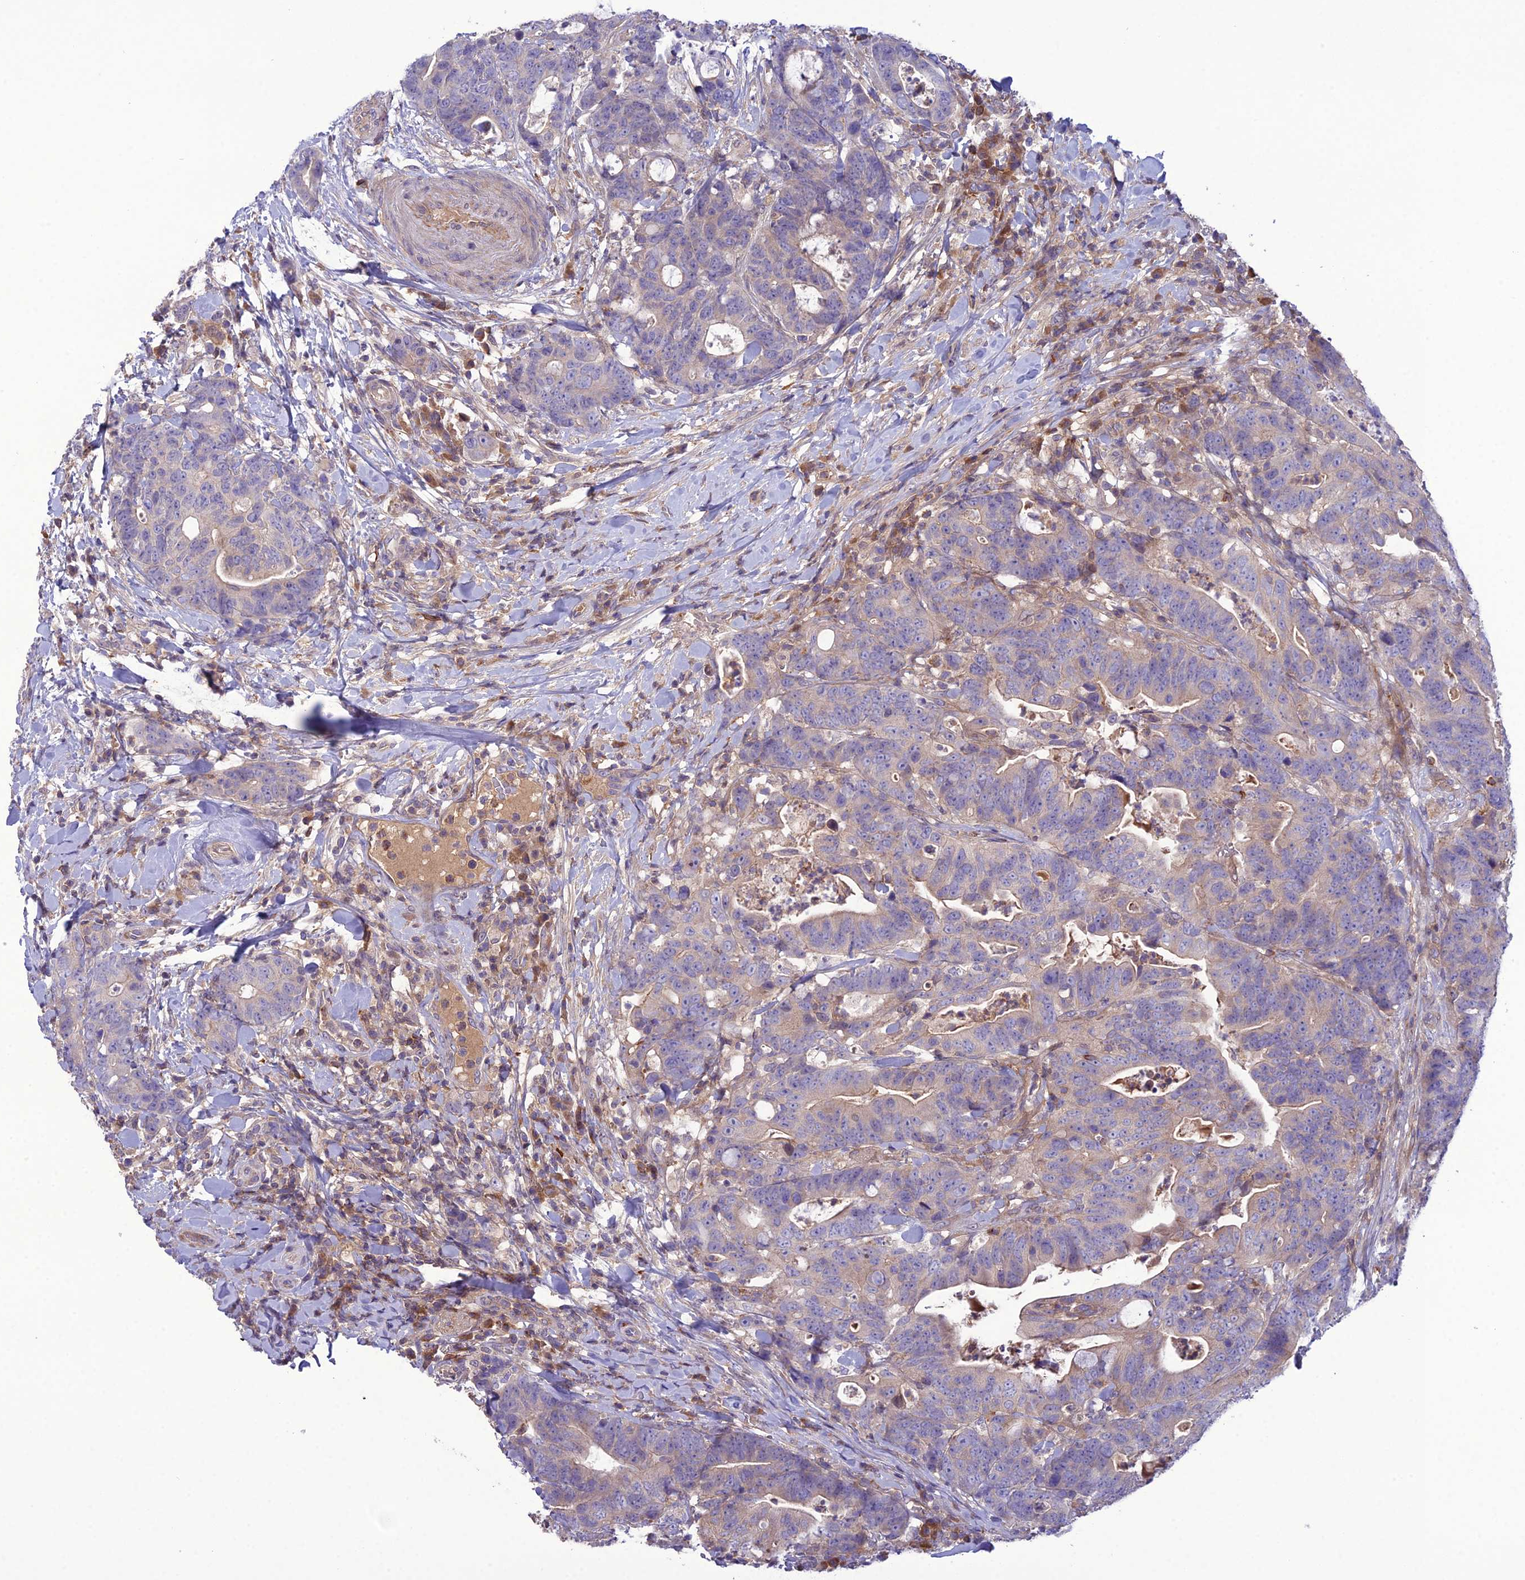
{"staining": {"intensity": "weak", "quantity": "<25%", "location": "cytoplasmic/membranous"}, "tissue": "colorectal cancer", "cell_type": "Tumor cells", "image_type": "cancer", "snomed": [{"axis": "morphology", "description": "Adenocarcinoma, NOS"}, {"axis": "topography", "description": "Colon"}], "caption": "This is an immunohistochemistry (IHC) image of human colorectal adenocarcinoma. There is no staining in tumor cells.", "gene": "GDF6", "patient": {"sex": "female", "age": 82}}